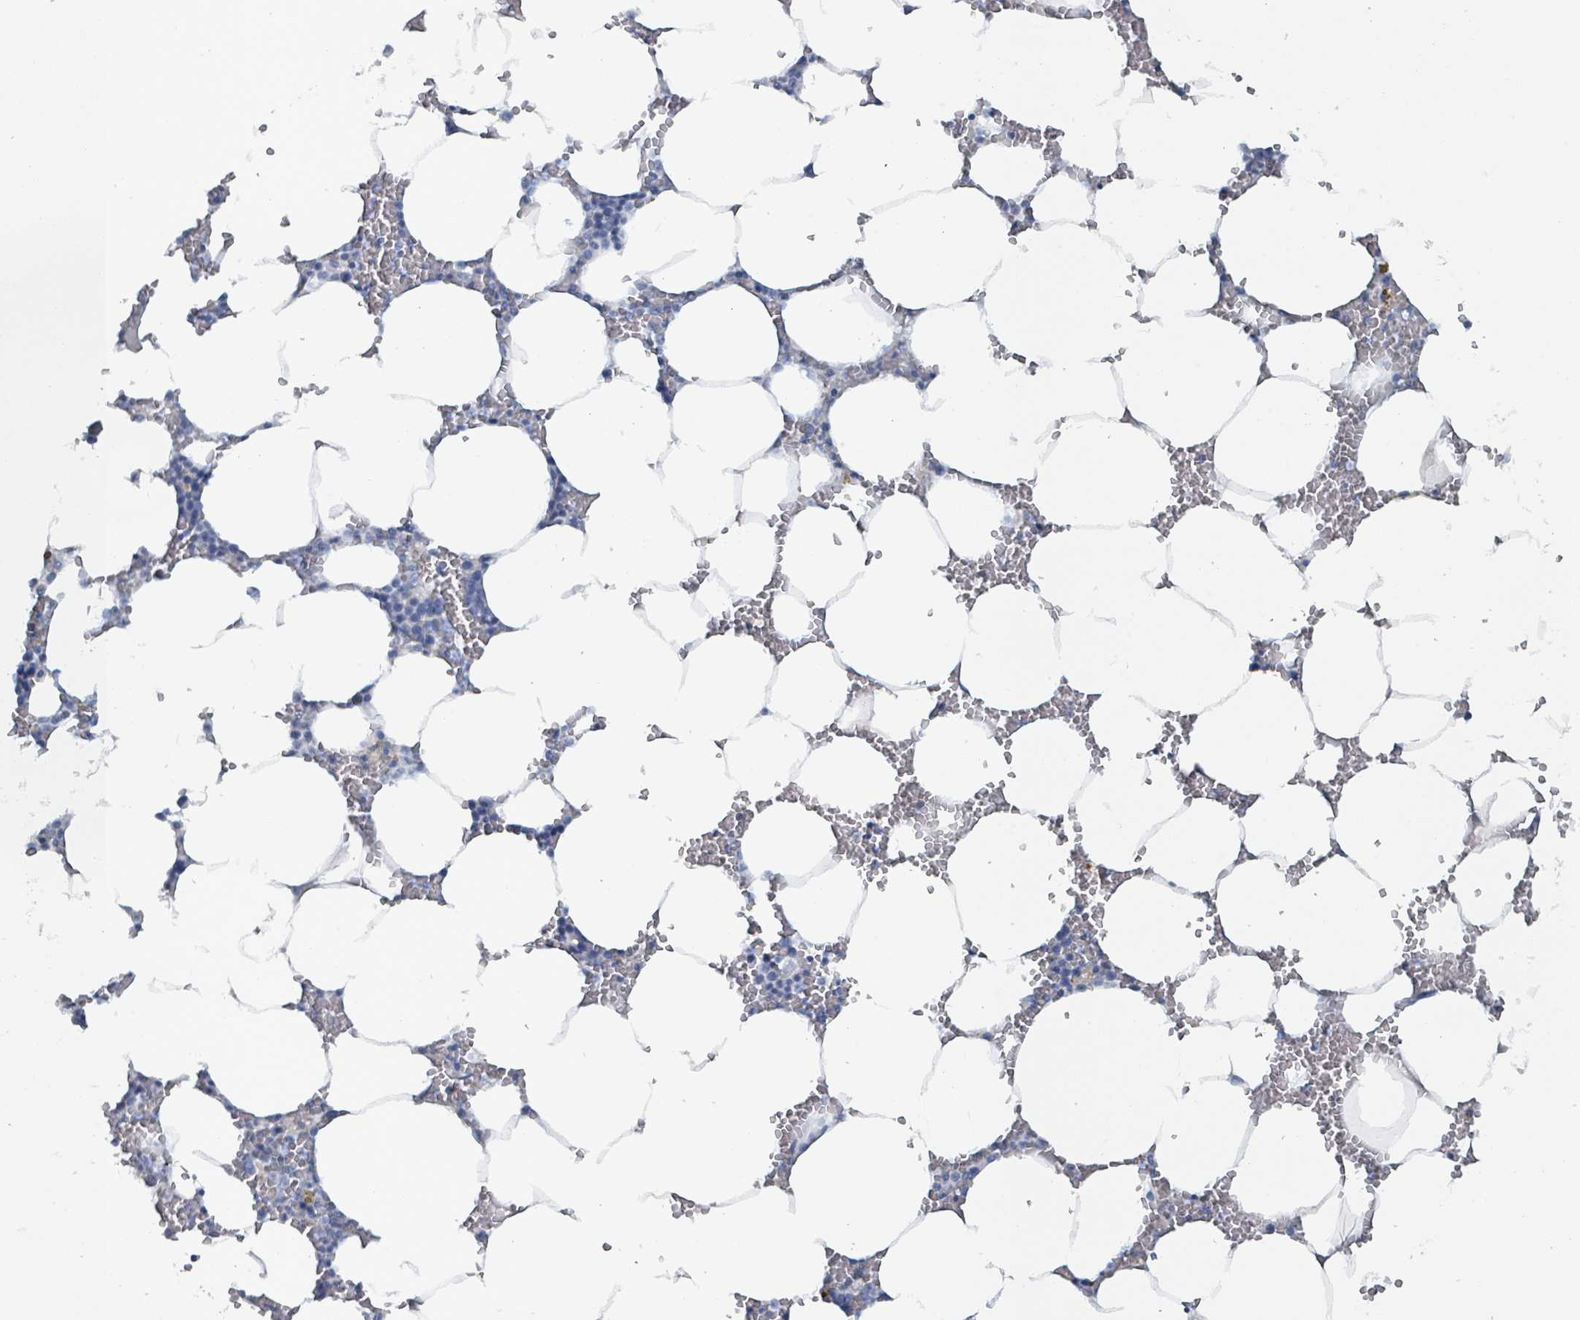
{"staining": {"intensity": "negative", "quantity": "none", "location": "none"}, "tissue": "bone marrow", "cell_type": "Hematopoietic cells", "image_type": "normal", "snomed": [{"axis": "morphology", "description": "Normal tissue, NOS"}, {"axis": "topography", "description": "Bone marrow"}], "caption": "Human bone marrow stained for a protein using immunohistochemistry (IHC) displays no staining in hematopoietic cells.", "gene": "HEATR5A", "patient": {"sex": "male", "age": 70}}